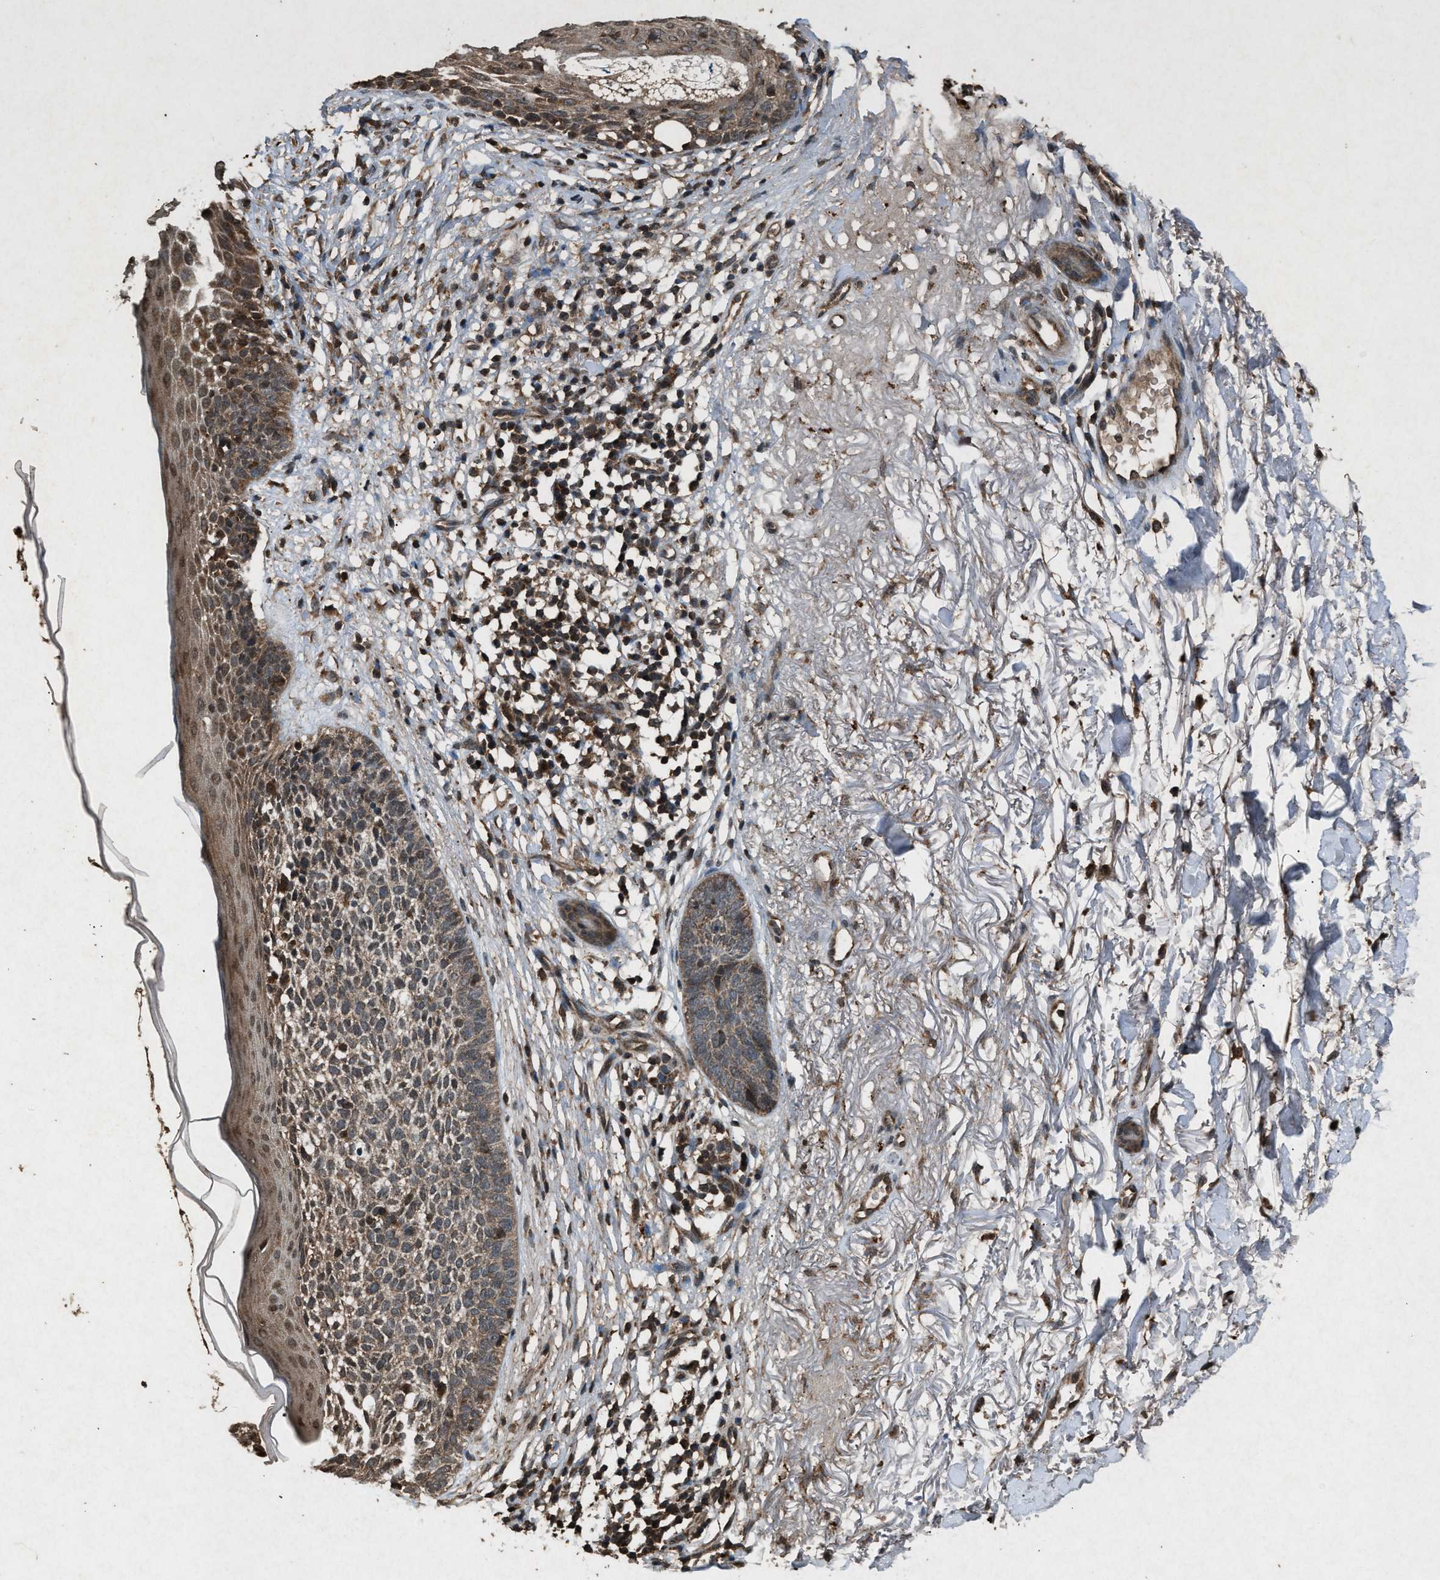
{"staining": {"intensity": "weak", "quantity": ">75%", "location": "cytoplasmic/membranous"}, "tissue": "skin cancer", "cell_type": "Tumor cells", "image_type": "cancer", "snomed": [{"axis": "morphology", "description": "Basal cell carcinoma"}, {"axis": "topography", "description": "Skin"}], "caption": "Skin cancer (basal cell carcinoma) stained for a protein (brown) exhibits weak cytoplasmic/membranous positive positivity in approximately >75% of tumor cells.", "gene": "OAS1", "patient": {"sex": "female", "age": 70}}